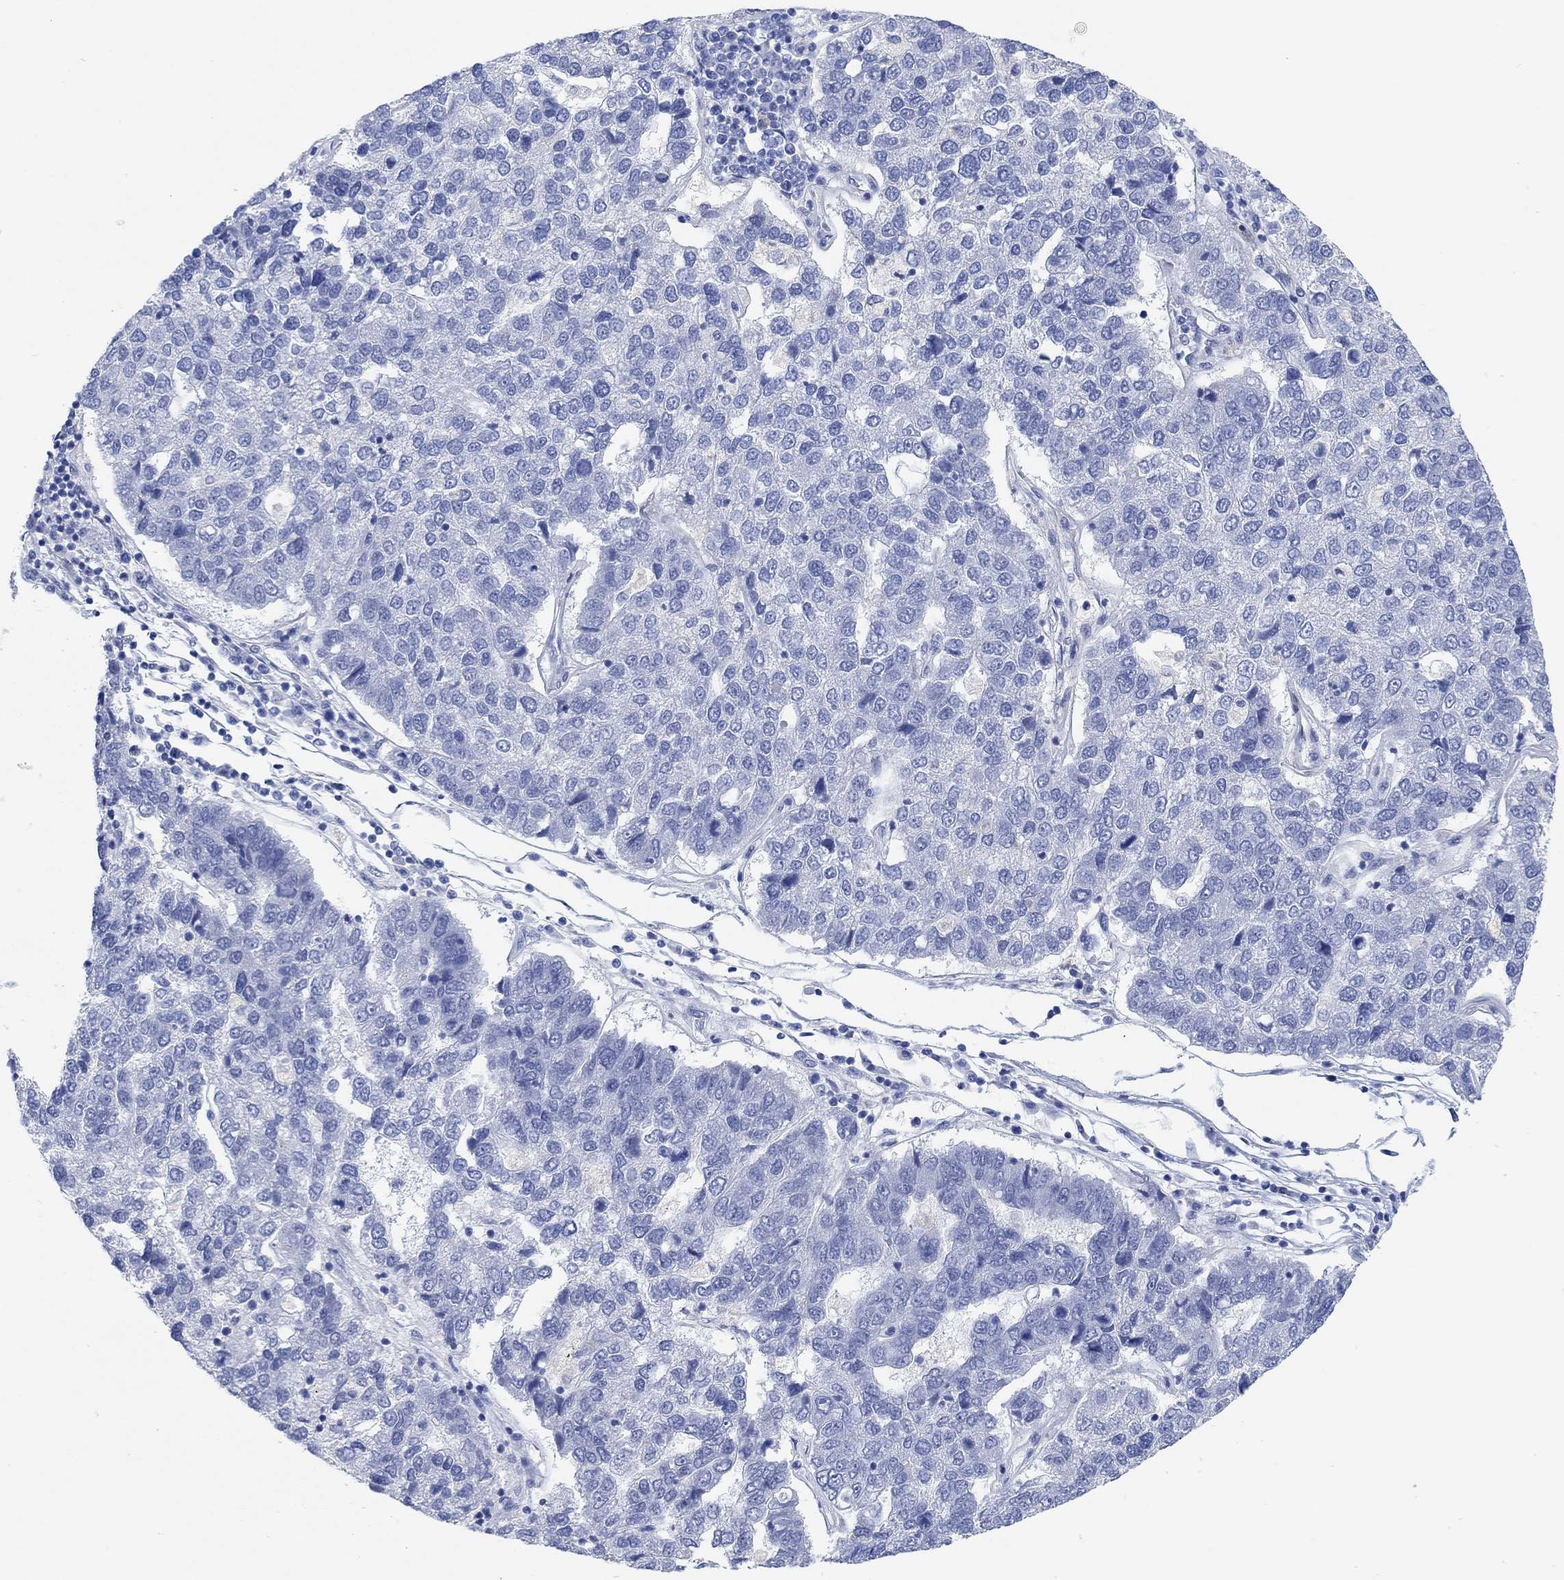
{"staining": {"intensity": "negative", "quantity": "none", "location": "none"}, "tissue": "pancreatic cancer", "cell_type": "Tumor cells", "image_type": "cancer", "snomed": [{"axis": "morphology", "description": "Adenocarcinoma, NOS"}, {"axis": "topography", "description": "Pancreas"}], "caption": "DAB (3,3'-diaminobenzidine) immunohistochemical staining of adenocarcinoma (pancreatic) shows no significant expression in tumor cells. (Stains: DAB IHC with hematoxylin counter stain, Microscopy: brightfield microscopy at high magnification).", "gene": "VAT1L", "patient": {"sex": "female", "age": 61}}